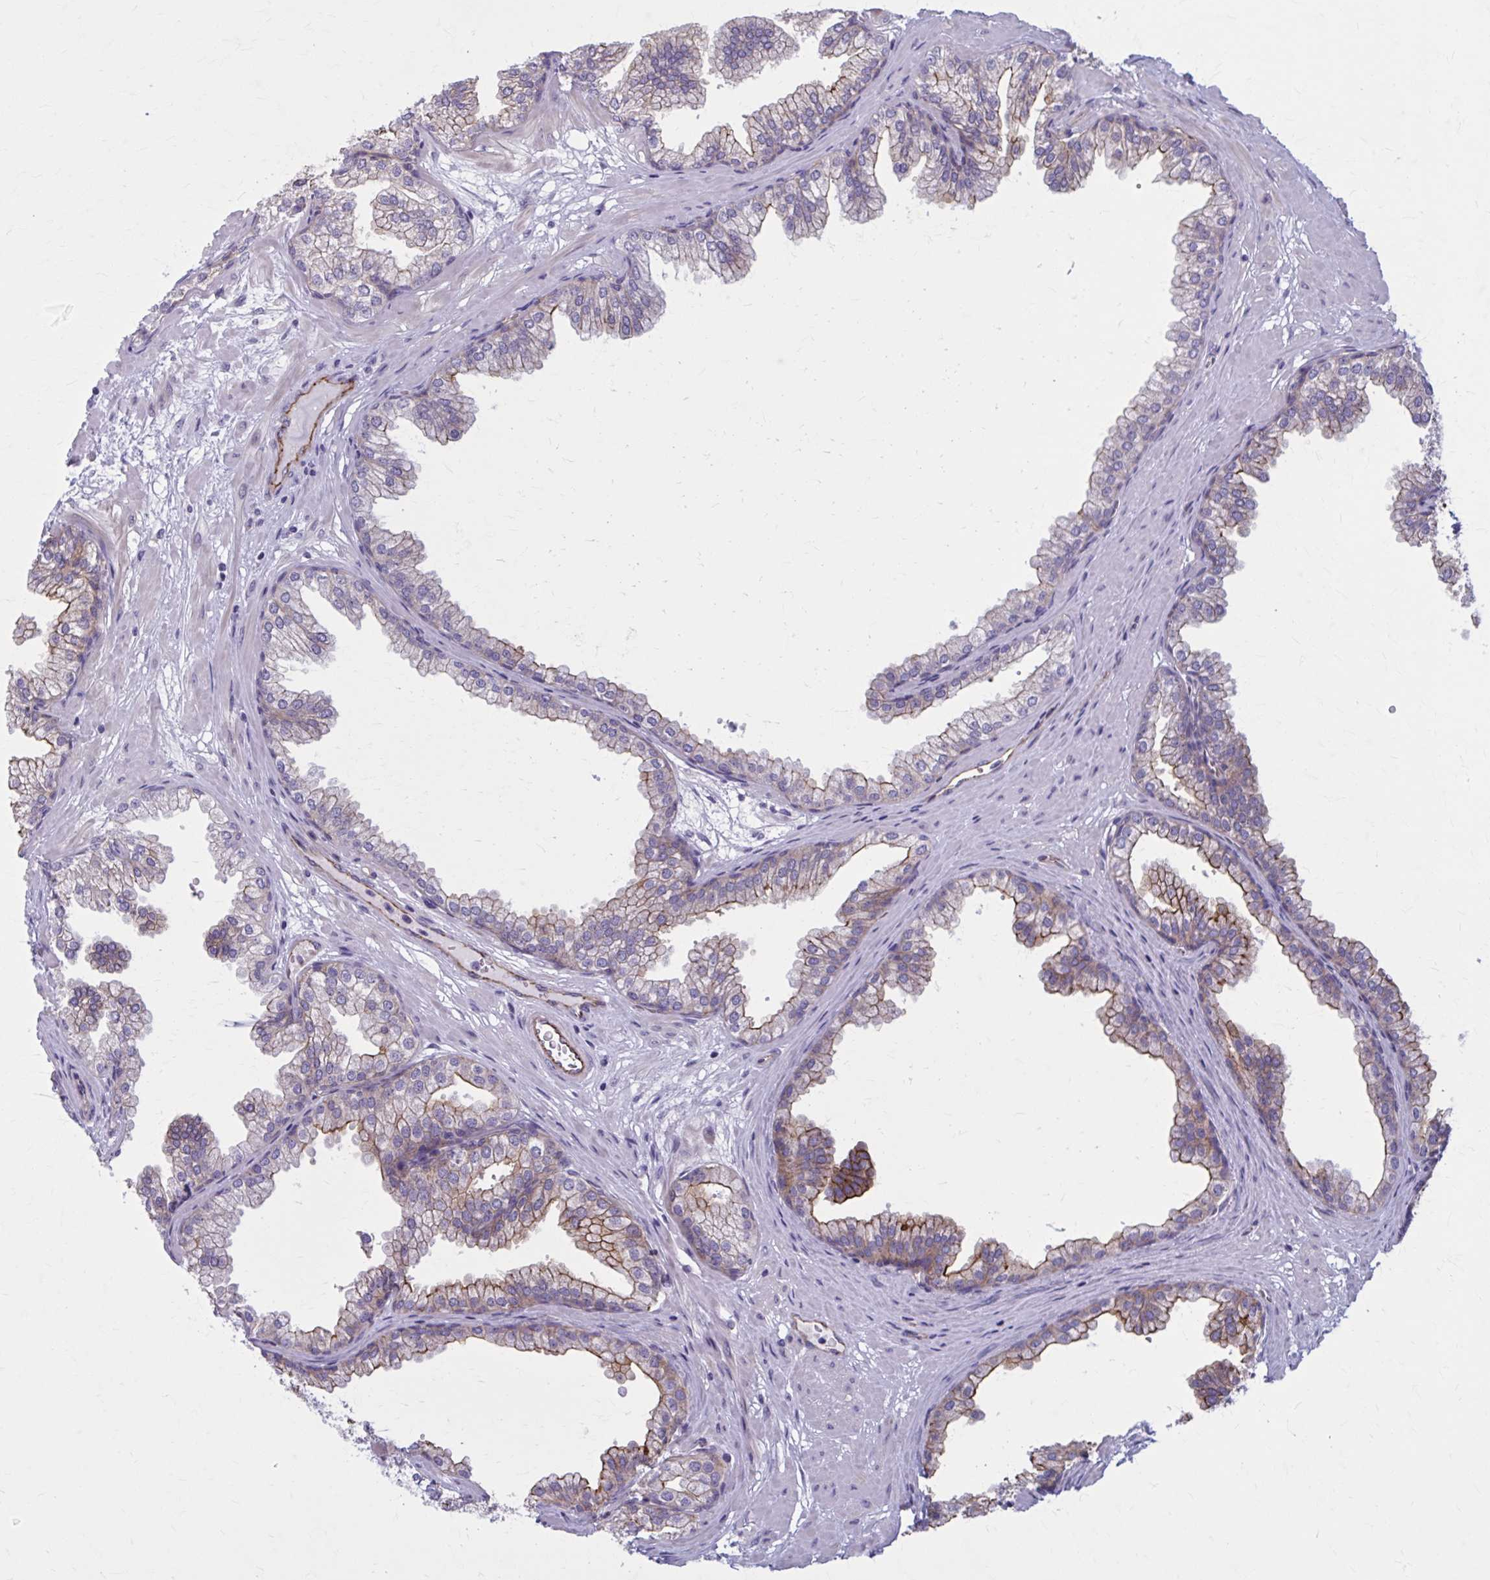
{"staining": {"intensity": "strong", "quantity": "25%-75%", "location": "cytoplasmic/membranous"}, "tissue": "prostate", "cell_type": "Glandular cells", "image_type": "normal", "snomed": [{"axis": "morphology", "description": "Normal tissue, NOS"}, {"axis": "topography", "description": "Prostate"}], "caption": "High-power microscopy captured an immunohistochemistry (IHC) image of normal prostate, revealing strong cytoplasmic/membranous expression in approximately 25%-75% of glandular cells.", "gene": "ZDHHC7", "patient": {"sex": "male", "age": 37}}